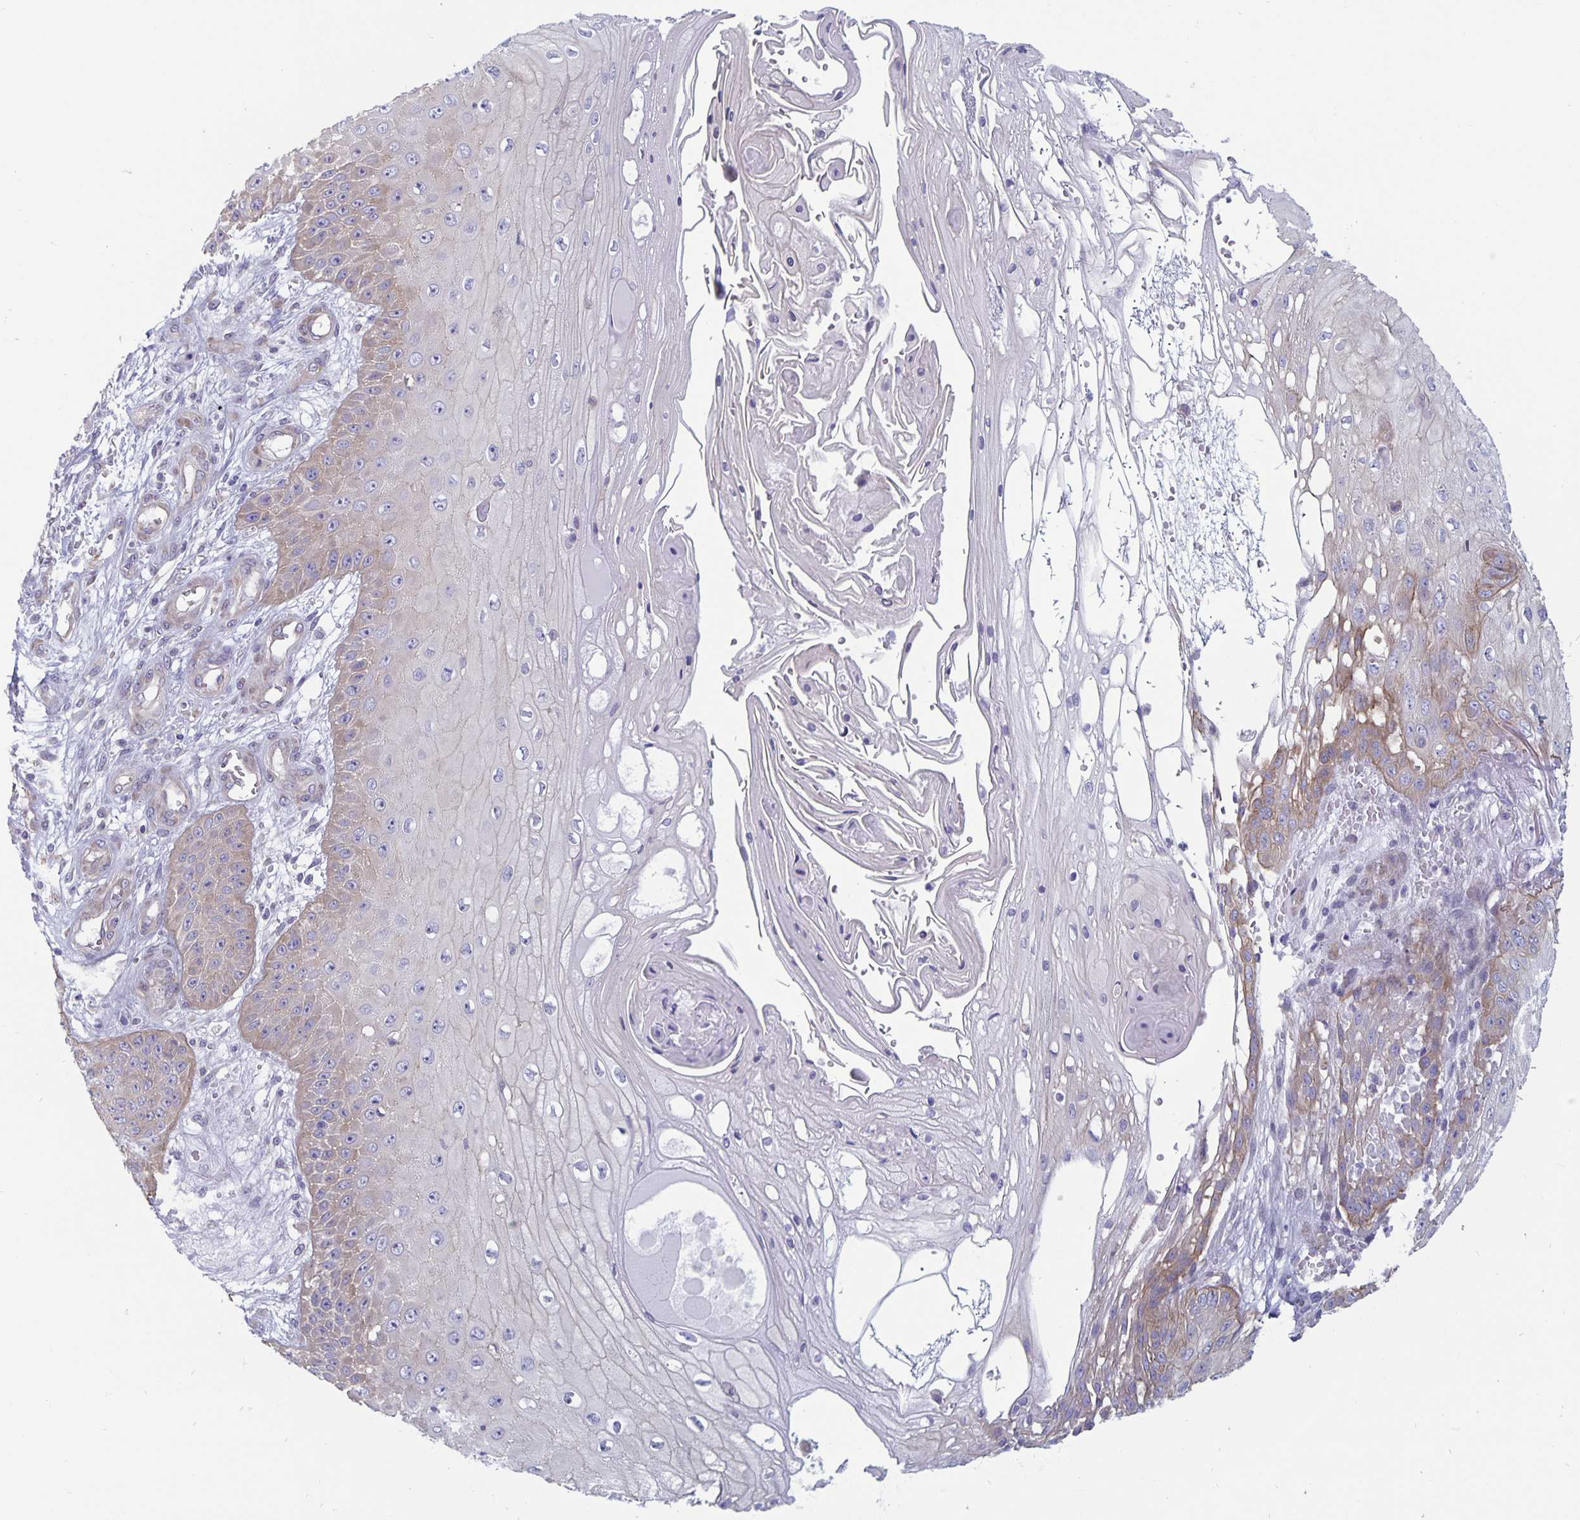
{"staining": {"intensity": "weak", "quantity": "<25%", "location": "cytoplasmic/membranous"}, "tissue": "skin cancer", "cell_type": "Tumor cells", "image_type": "cancer", "snomed": [{"axis": "morphology", "description": "Squamous cell carcinoma, NOS"}, {"axis": "topography", "description": "Skin"}], "caption": "Tumor cells show no significant protein staining in skin cancer (squamous cell carcinoma). The staining is performed using DAB (3,3'-diaminobenzidine) brown chromogen with nuclei counter-stained in using hematoxylin.", "gene": "PLCB3", "patient": {"sex": "male", "age": 70}}